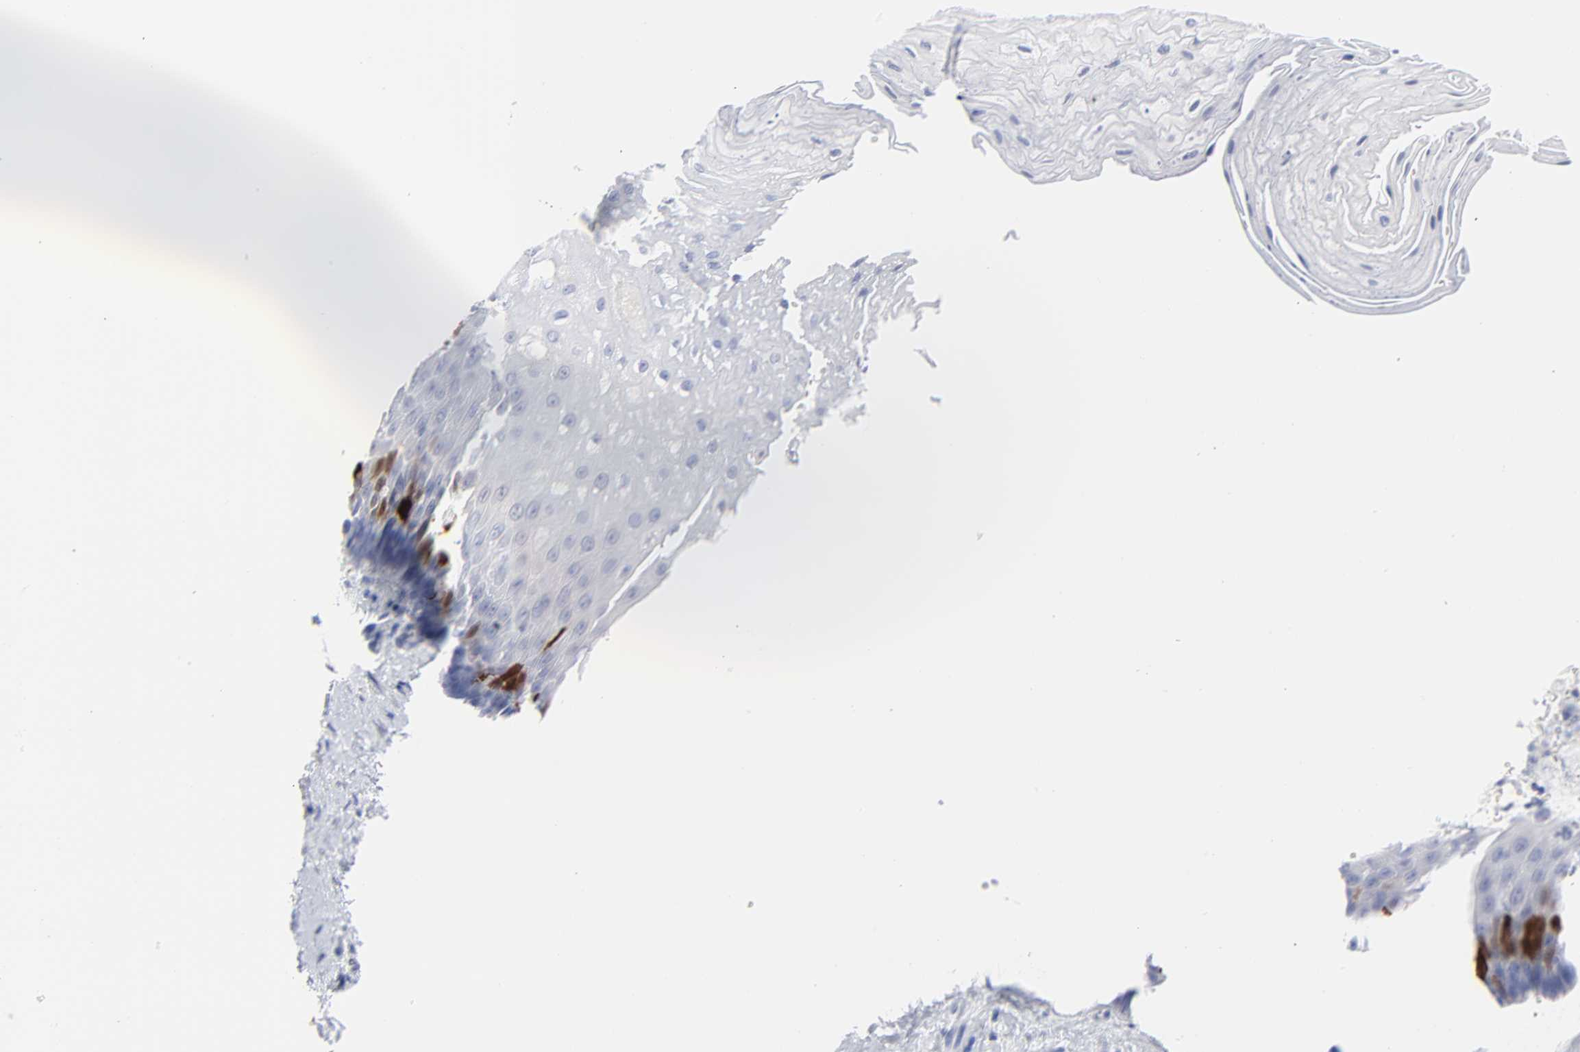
{"staining": {"intensity": "strong", "quantity": "<25%", "location": "cytoplasmic/membranous,nuclear"}, "tissue": "esophagus", "cell_type": "Squamous epithelial cells", "image_type": "normal", "snomed": [{"axis": "morphology", "description": "Normal tissue, NOS"}, {"axis": "topography", "description": "Esophagus"}], "caption": "Immunohistochemical staining of unremarkable esophagus demonstrates strong cytoplasmic/membranous,nuclear protein expression in approximately <25% of squamous epithelial cells.", "gene": "CDK1", "patient": {"sex": "male", "age": 62}}